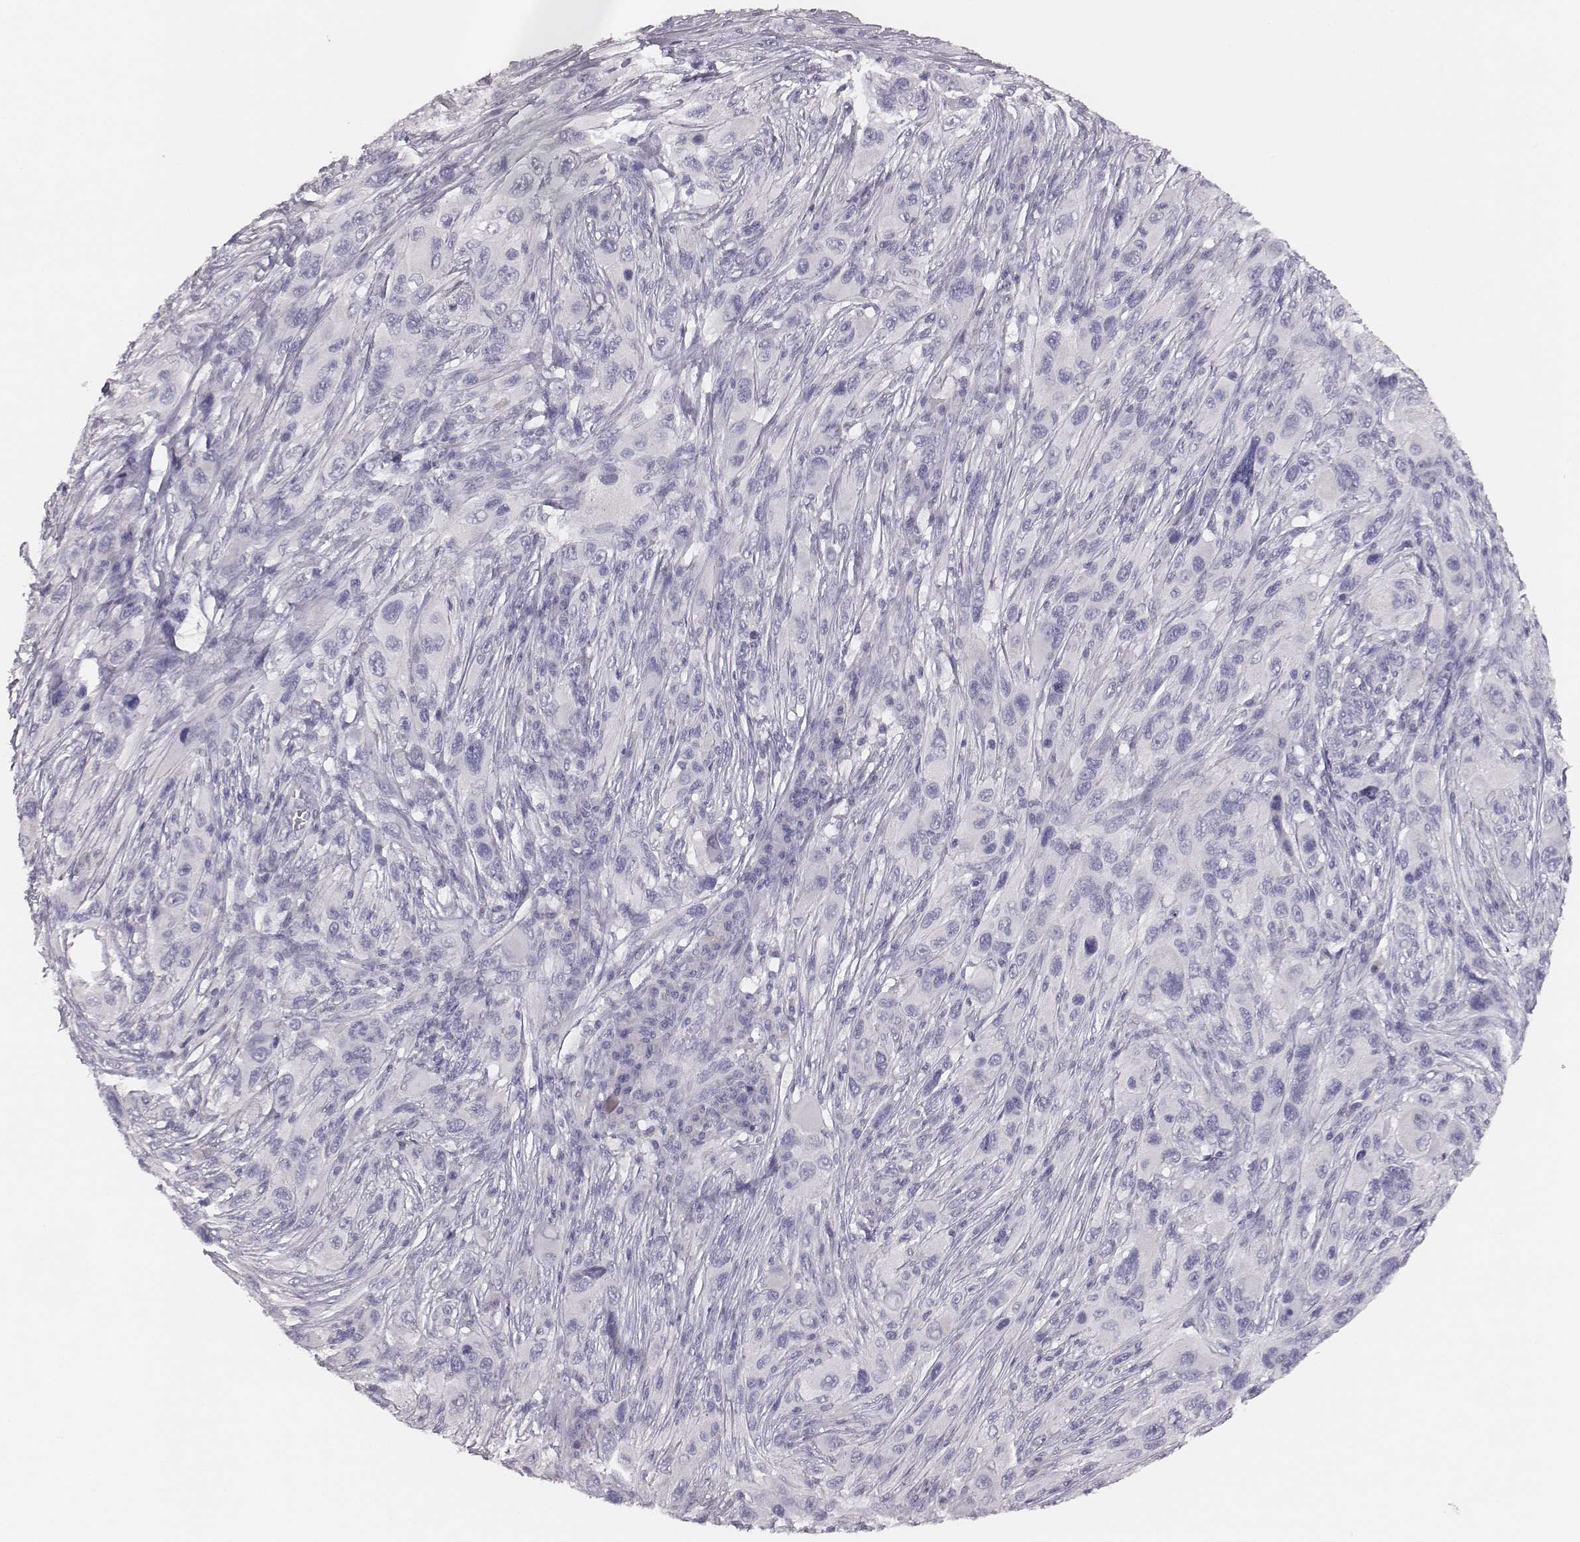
{"staining": {"intensity": "negative", "quantity": "none", "location": "none"}, "tissue": "melanoma", "cell_type": "Tumor cells", "image_type": "cancer", "snomed": [{"axis": "morphology", "description": "Malignant melanoma, NOS"}, {"axis": "topography", "description": "Skin"}], "caption": "Immunohistochemical staining of malignant melanoma exhibits no significant staining in tumor cells. The staining was performed using DAB (3,3'-diaminobenzidine) to visualize the protein expression in brown, while the nuclei were stained in blue with hematoxylin (Magnification: 20x).", "gene": "MYH6", "patient": {"sex": "male", "age": 53}}